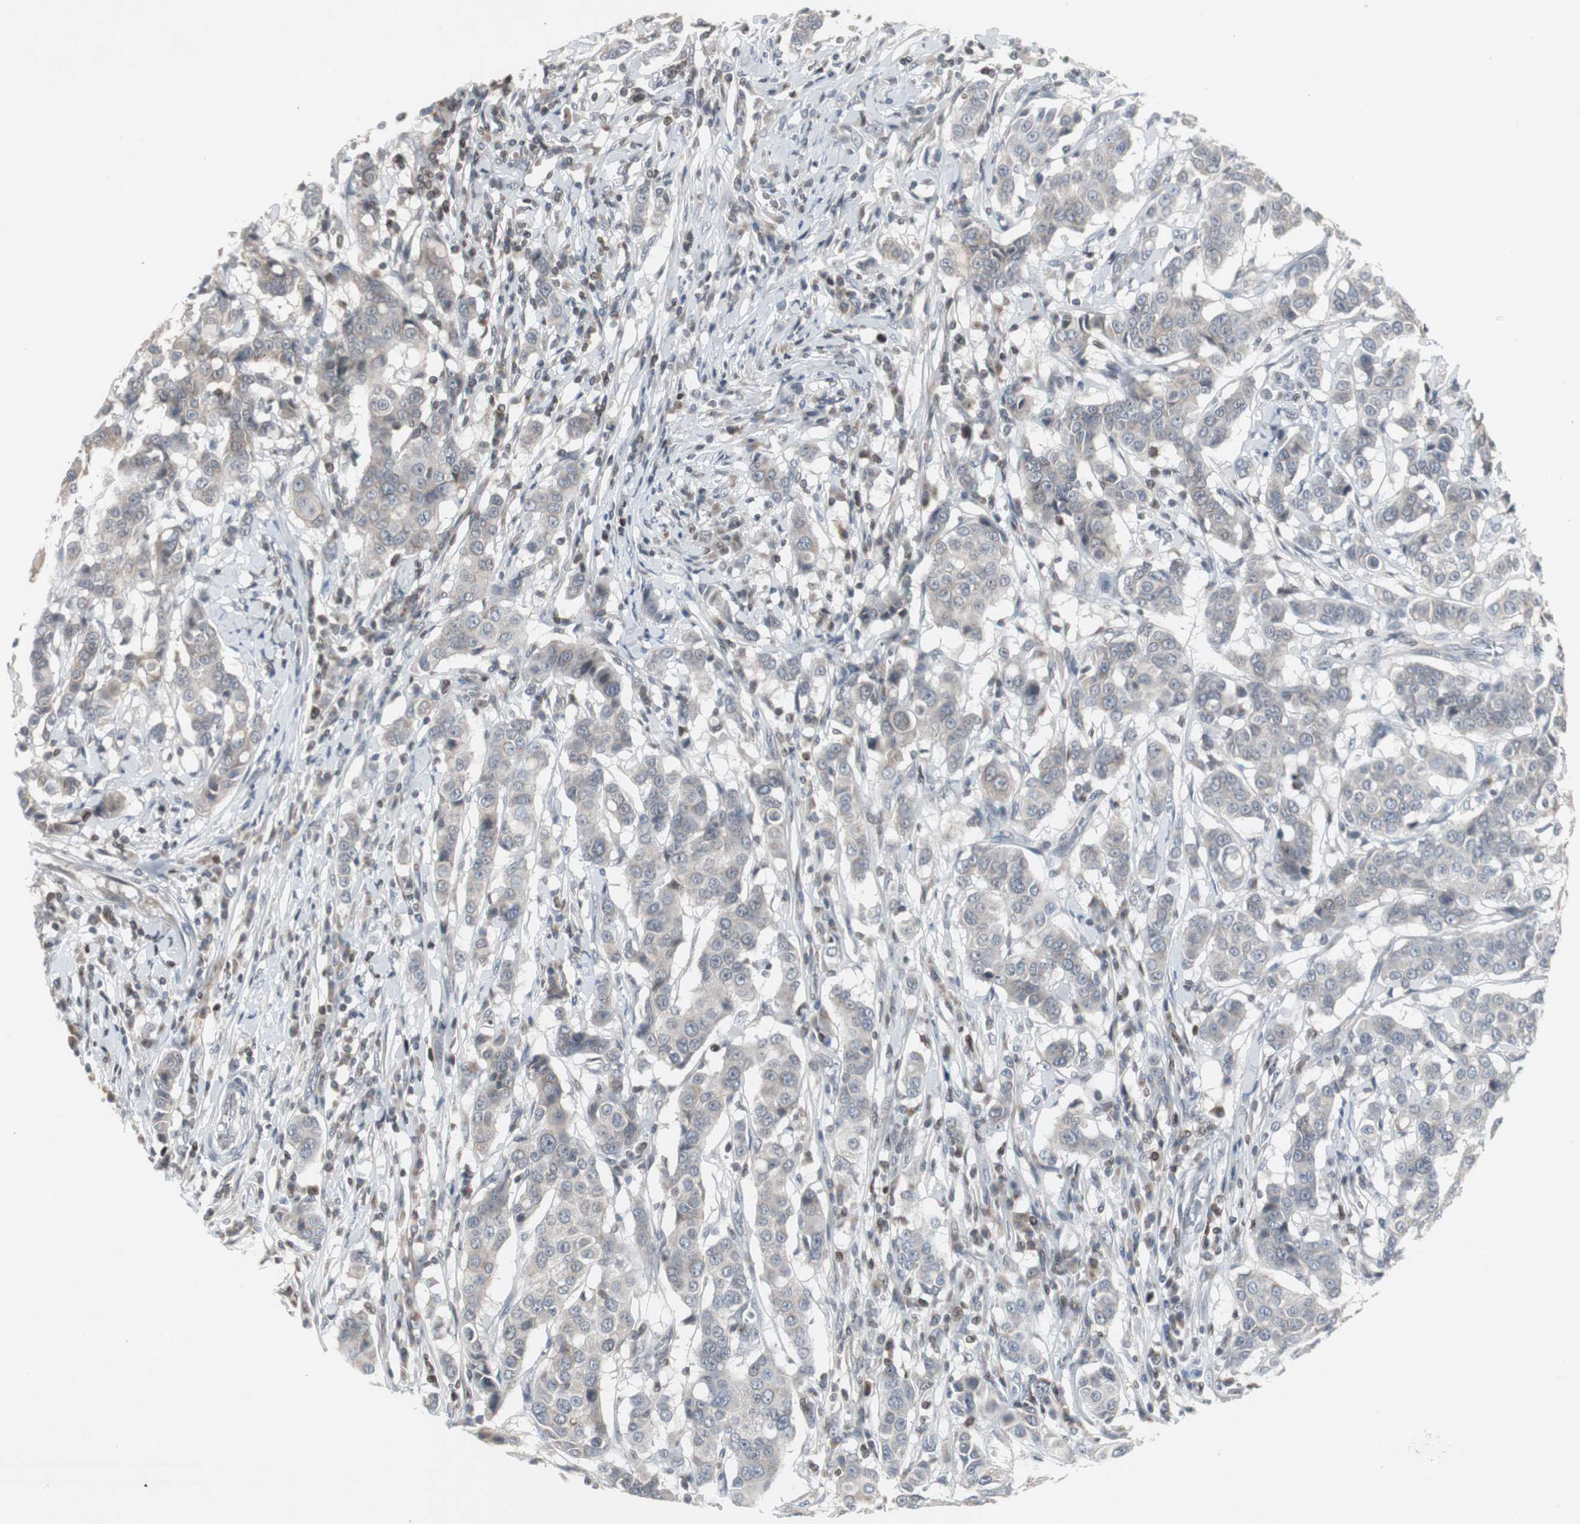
{"staining": {"intensity": "weak", "quantity": "<25%", "location": "cytoplasmic/membranous"}, "tissue": "breast cancer", "cell_type": "Tumor cells", "image_type": "cancer", "snomed": [{"axis": "morphology", "description": "Duct carcinoma"}, {"axis": "topography", "description": "Breast"}], "caption": "Human breast cancer (invasive ductal carcinoma) stained for a protein using immunohistochemistry exhibits no expression in tumor cells.", "gene": "ZNF396", "patient": {"sex": "female", "age": 27}}